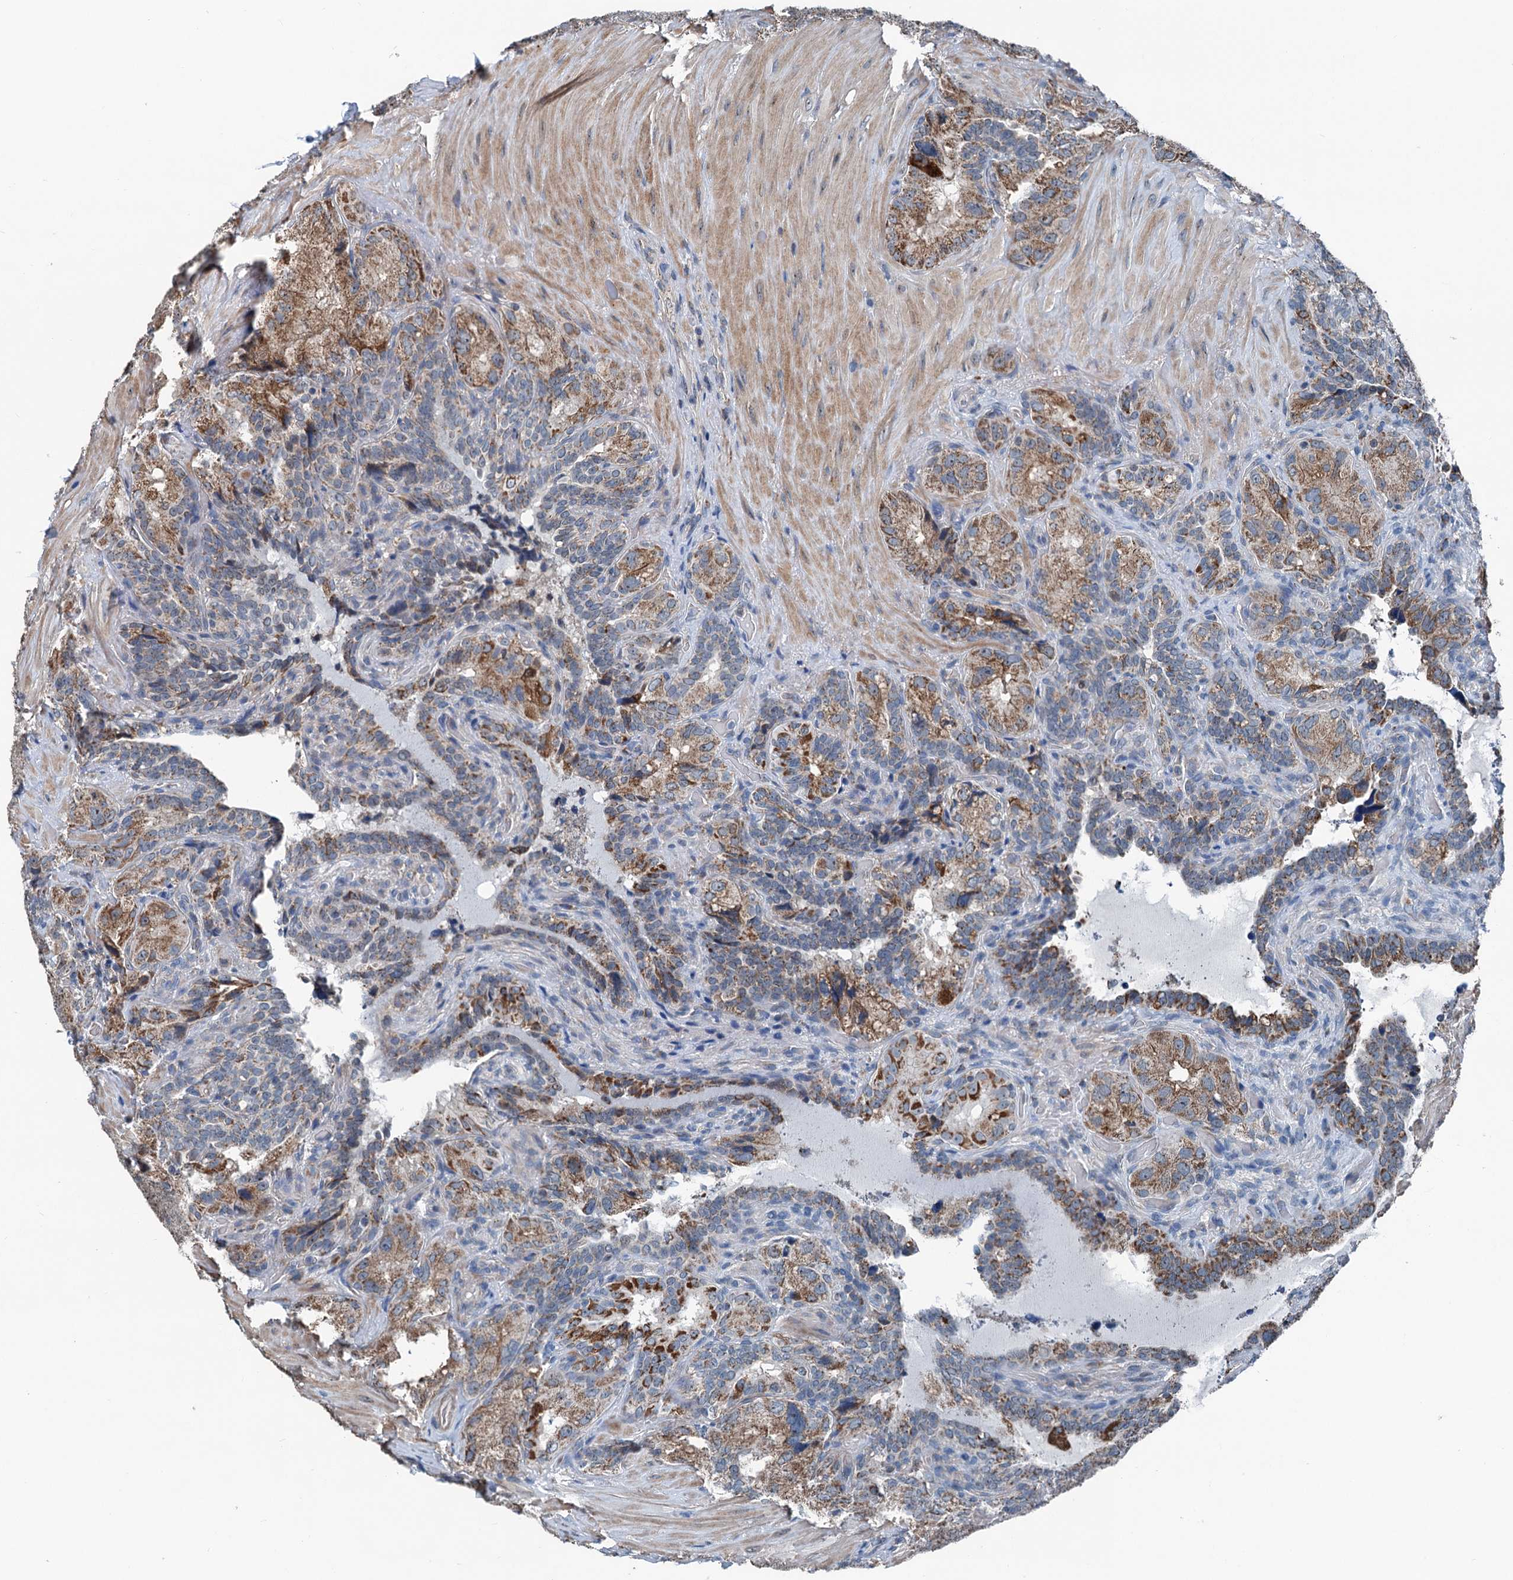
{"staining": {"intensity": "moderate", "quantity": "25%-75%", "location": "cytoplasmic/membranous"}, "tissue": "seminal vesicle", "cell_type": "Glandular cells", "image_type": "normal", "snomed": [{"axis": "morphology", "description": "Normal tissue, NOS"}, {"axis": "topography", "description": "Seminal veicle"}, {"axis": "topography", "description": "Peripheral nerve tissue"}], "caption": "IHC (DAB) staining of benign human seminal vesicle reveals moderate cytoplasmic/membranous protein staining in about 25%-75% of glandular cells. (DAB (3,3'-diaminobenzidine) IHC with brightfield microscopy, high magnification).", "gene": "TRPT1", "patient": {"sex": "male", "age": 67}}